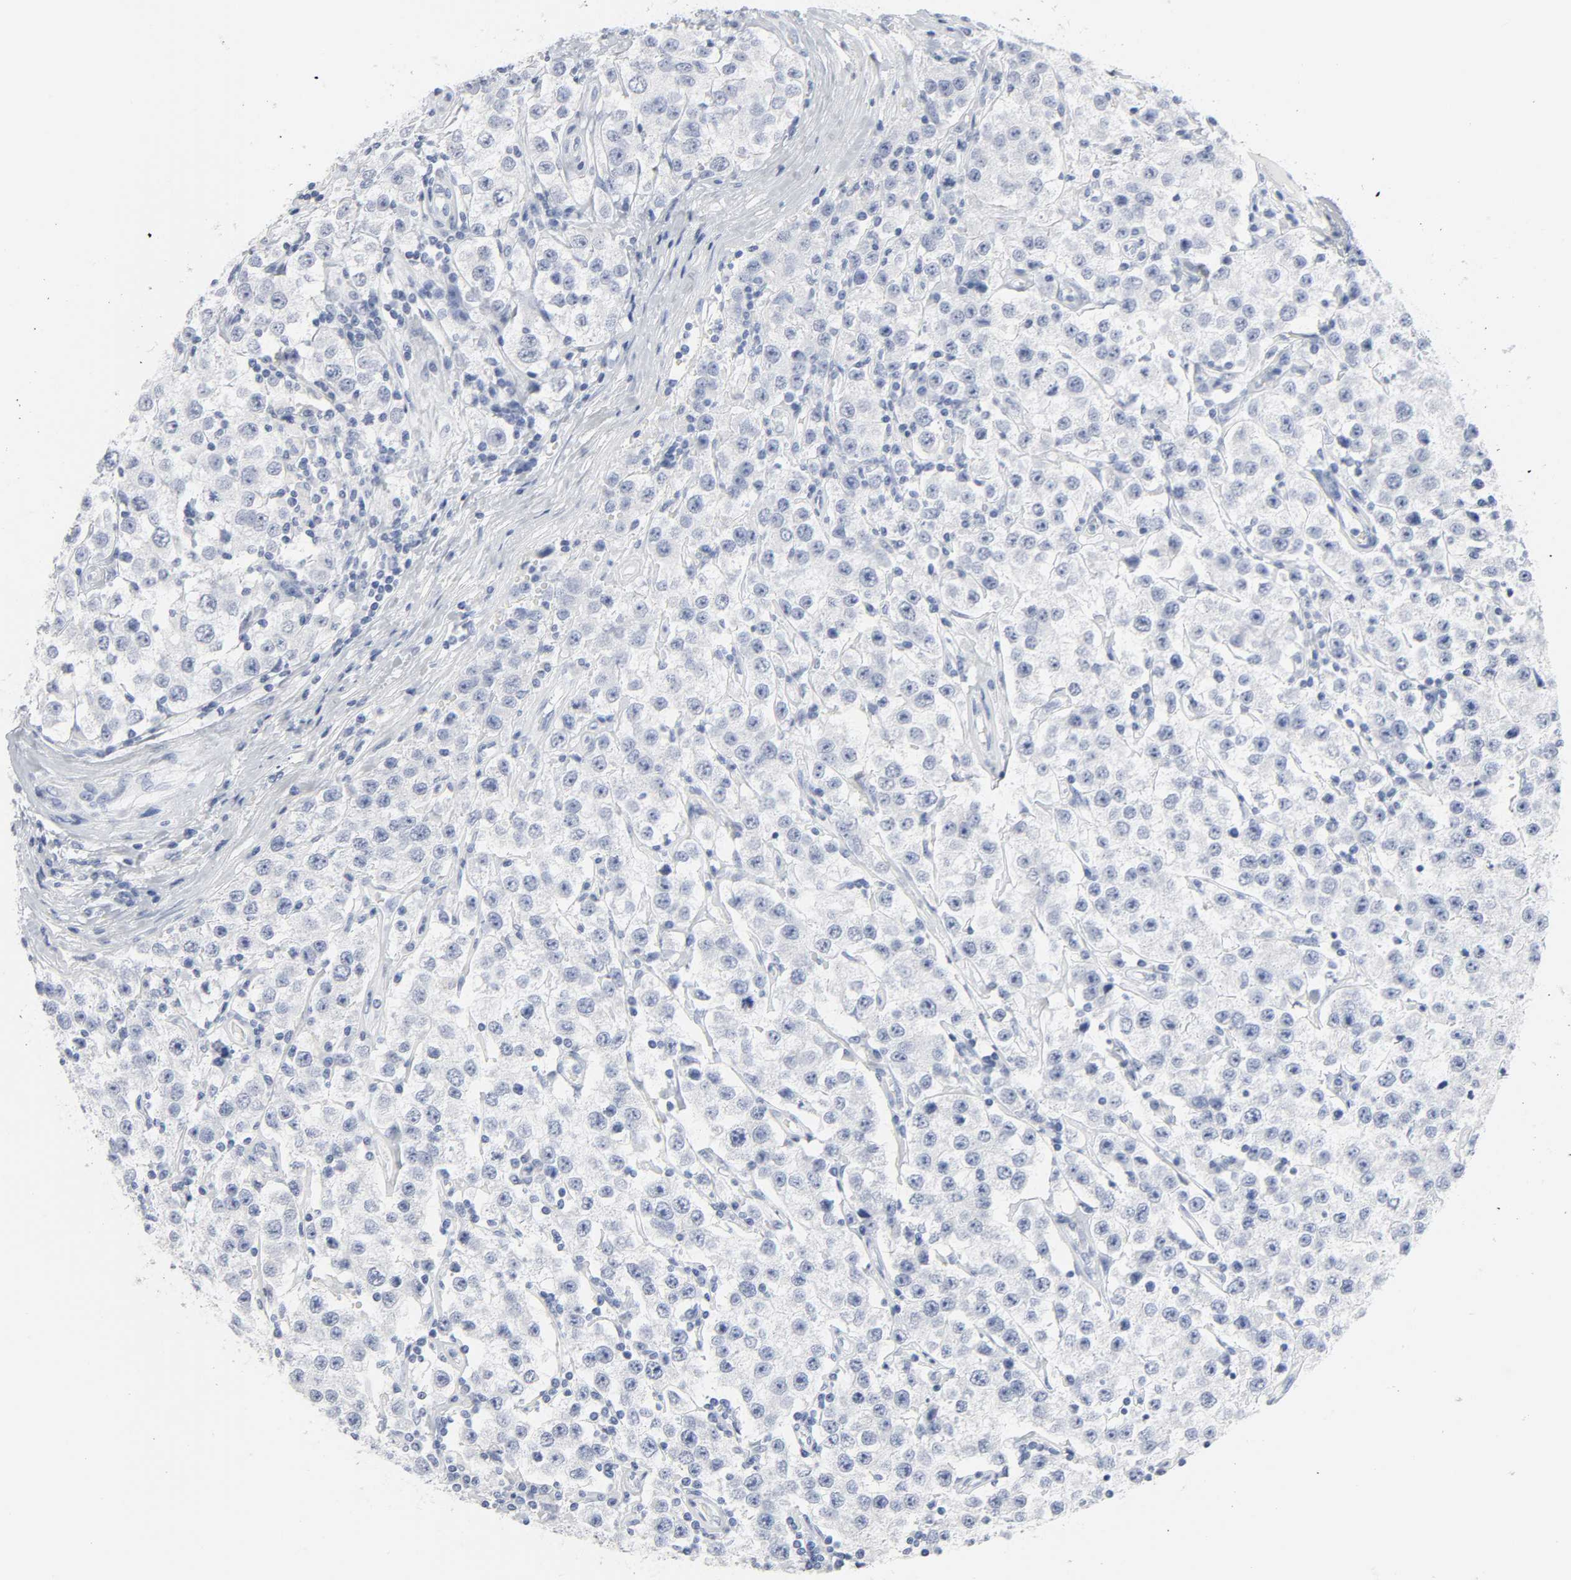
{"staining": {"intensity": "negative", "quantity": "none", "location": "none"}, "tissue": "testis cancer", "cell_type": "Tumor cells", "image_type": "cancer", "snomed": [{"axis": "morphology", "description": "Seminoma, NOS"}, {"axis": "topography", "description": "Testis"}], "caption": "This is an immunohistochemistry (IHC) micrograph of testis seminoma. There is no staining in tumor cells.", "gene": "ACP3", "patient": {"sex": "male", "age": 52}}